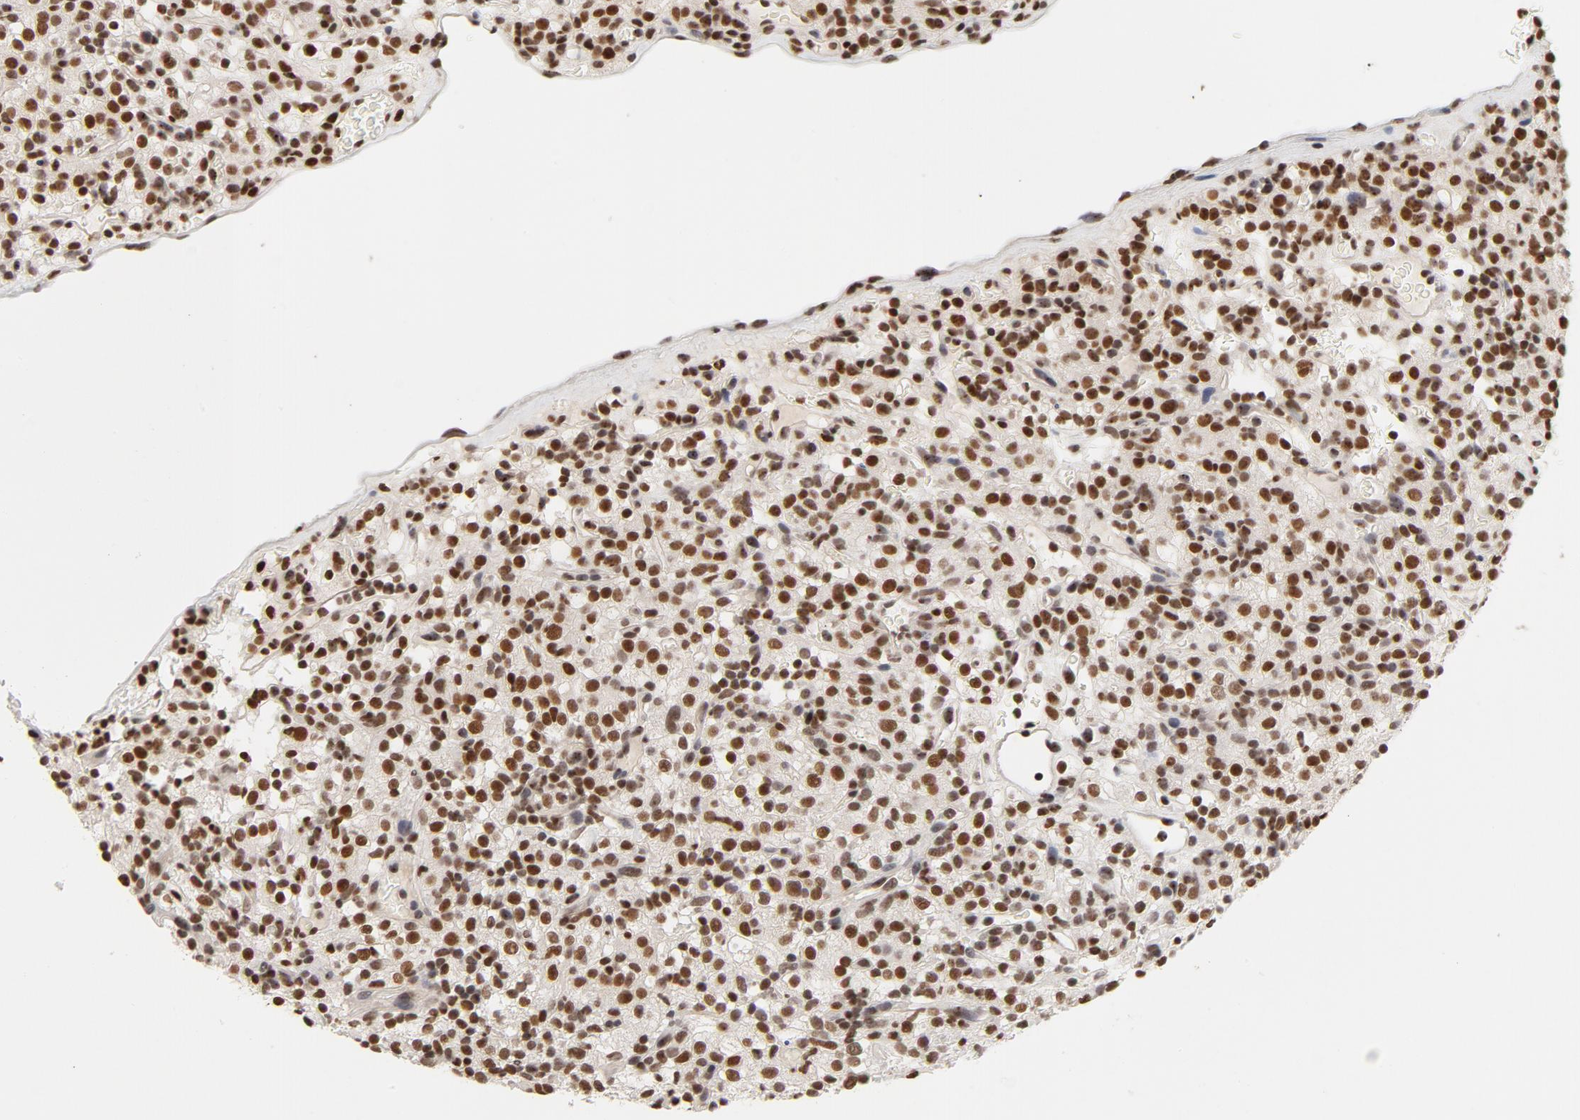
{"staining": {"intensity": "moderate", "quantity": ">75%", "location": "nuclear"}, "tissue": "renal cancer", "cell_type": "Tumor cells", "image_type": "cancer", "snomed": [{"axis": "morphology", "description": "Normal tissue, NOS"}, {"axis": "morphology", "description": "Adenocarcinoma, NOS"}, {"axis": "topography", "description": "Kidney"}], "caption": "This histopathology image shows renal adenocarcinoma stained with IHC to label a protein in brown. The nuclear of tumor cells show moderate positivity for the protein. Nuclei are counter-stained blue.", "gene": "TP53BP1", "patient": {"sex": "female", "age": 72}}